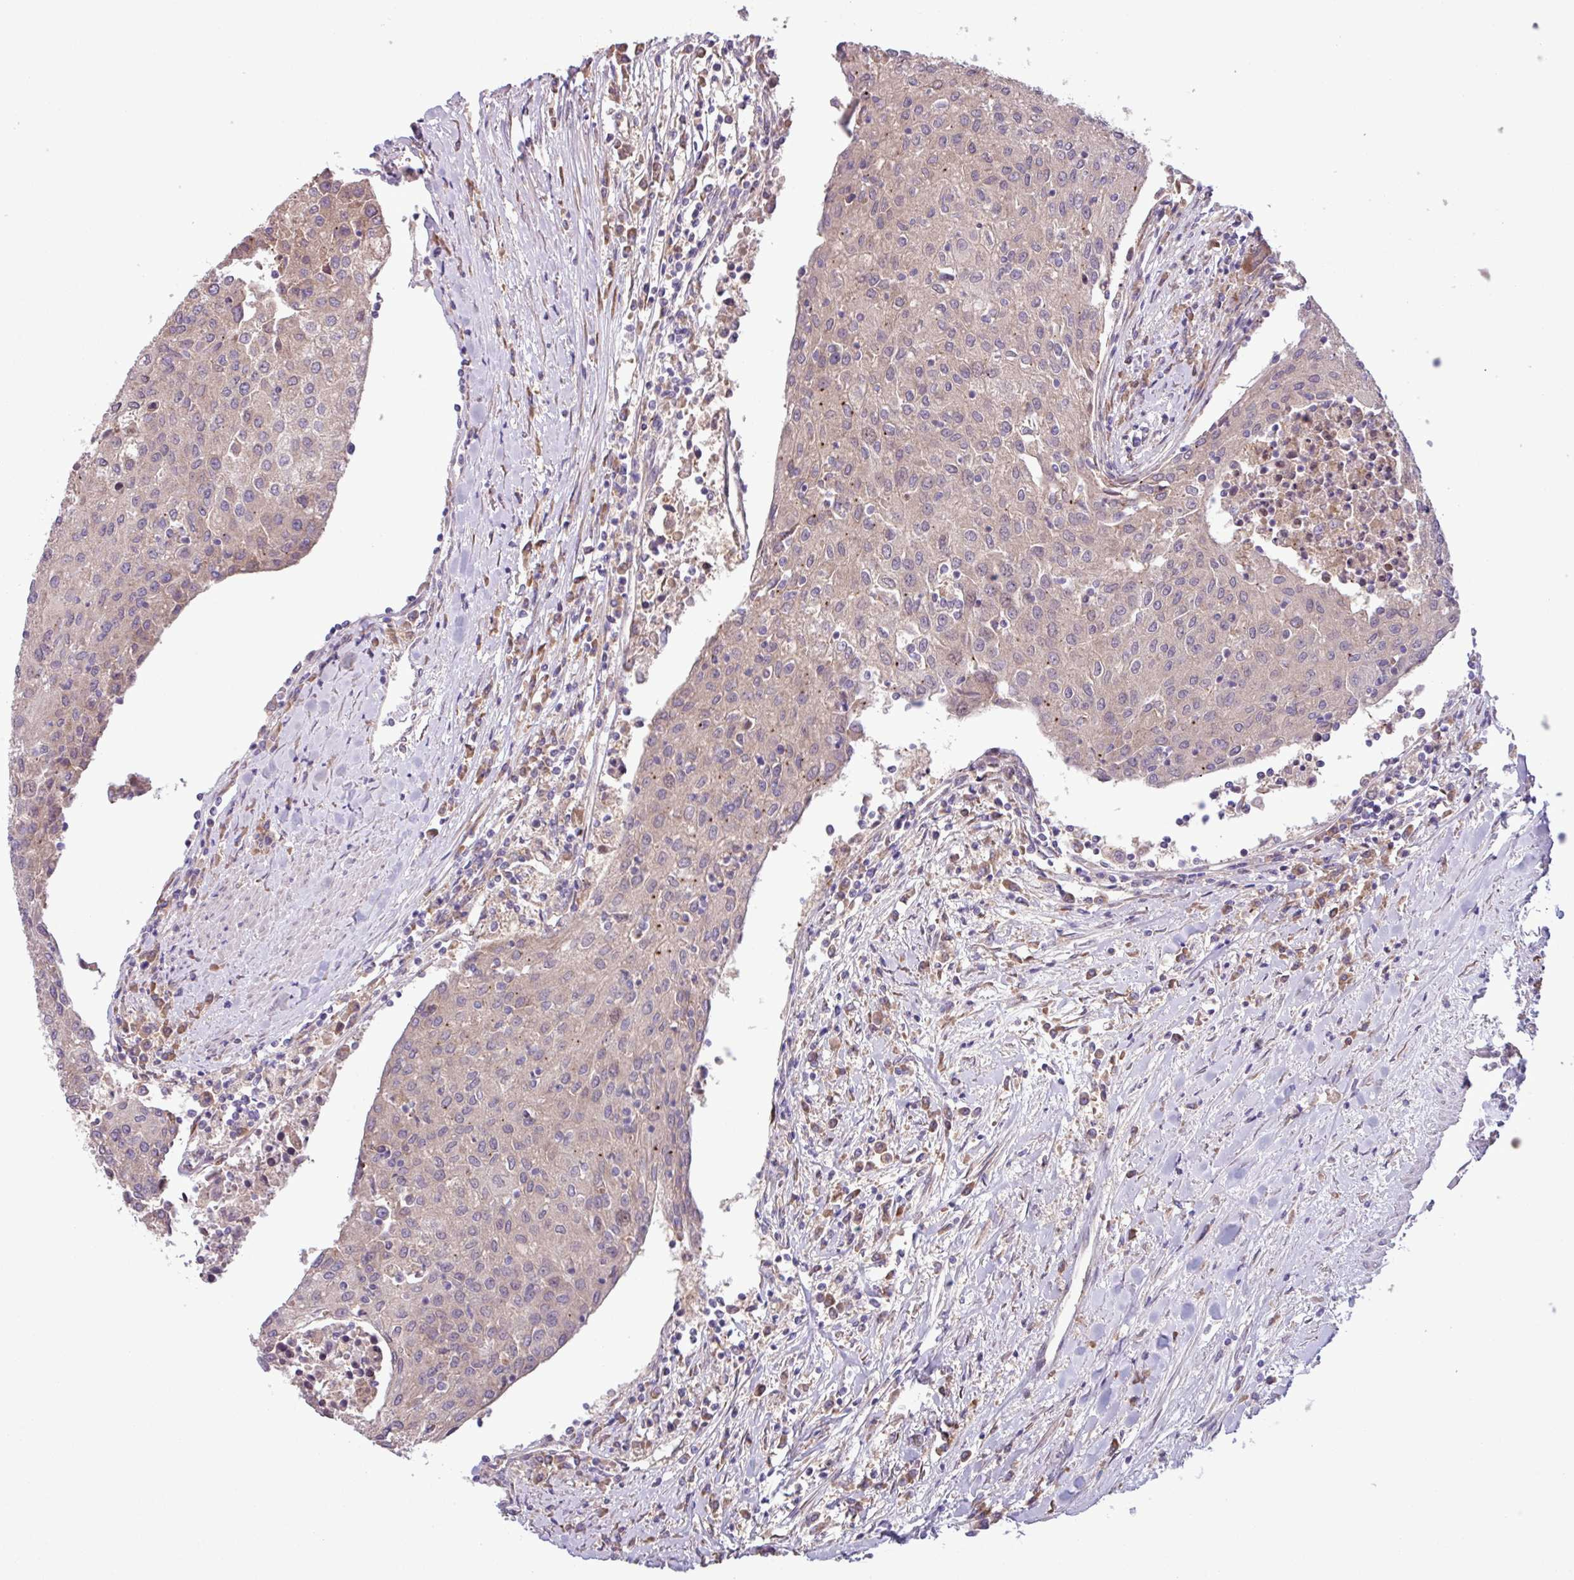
{"staining": {"intensity": "weak", "quantity": ">75%", "location": "cytoplasmic/membranous"}, "tissue": "urothelial cancer", "cell_type": "Tumor cells", "image_type": "cancer", "snomed": [{"axis": "morphology", "description": "Urothelial carcinoma, High grade"}, {"axis": "topography", "description": "Urinary bladder"}], "caption": "About >75% of tumor cells in high-grade urothelial carcinoma exhibit weak cytoplasmic/membranous protein positivity as visualized by brown immunohistochemical staining.", "gene": "C20orf27", "patient": {"sex": "female", "age": 85}}